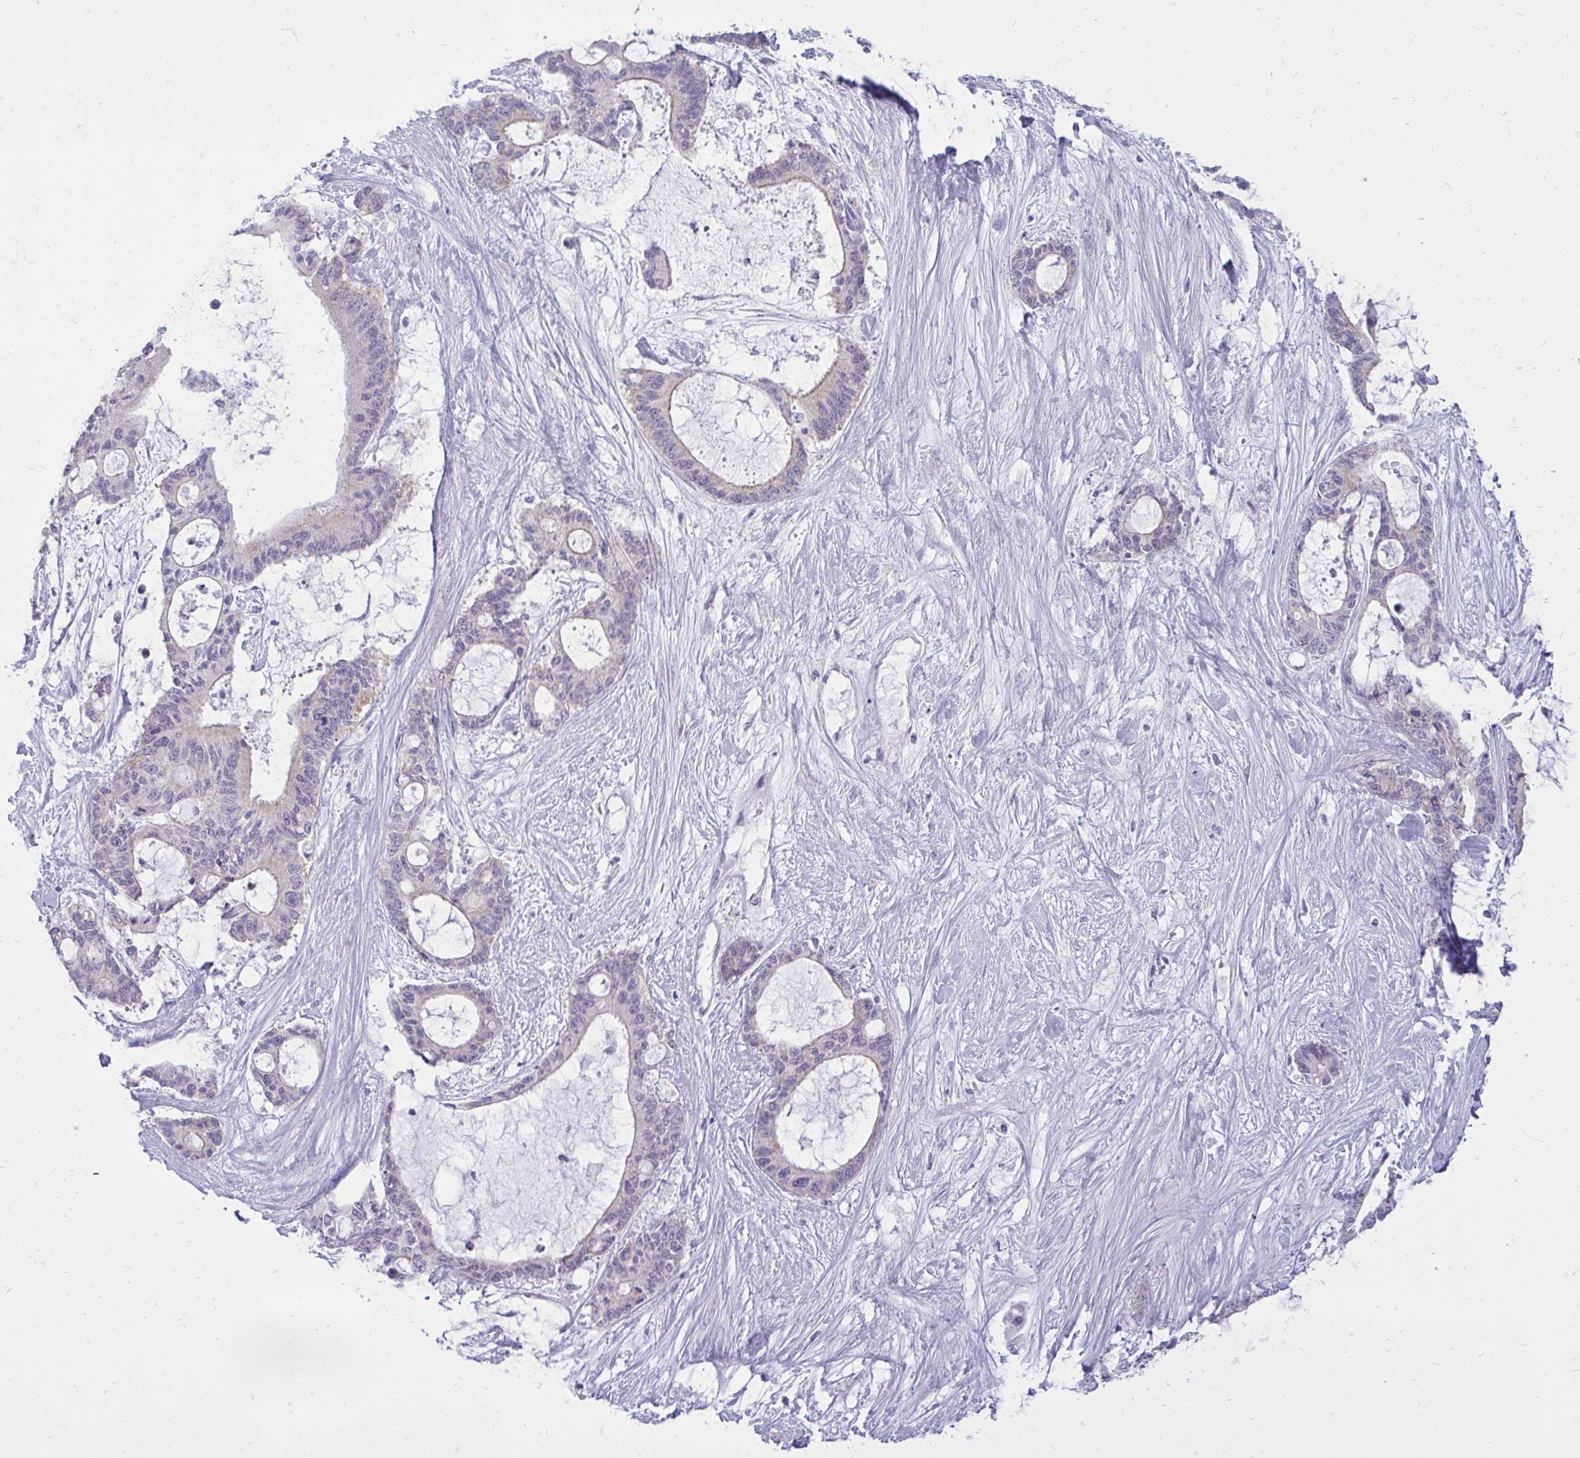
{"staining": {"intensity": "weak", "quantity": "<25%", "location": "cytoplasmic/membranous"}, "tissue": "liver cancer", "cell_type": "Tumor cells", "image_type": "cancer", "snomed": [{"axis": "morphology", "description": "Normal tissue, NOS"}, {"axis": "morphology", "description": "Cholangiocarcinoma"}, {"axis": "topography", "description": "Liver"}, {"axis": "topography", "description": "Peripheral nerve tissue"}], "caption": "Immunohistochemistry histopathology image of neoplastic tissue: human liver cancer stained with DAB (3,3'-diaminobenzidine) shows no significant protein staining in tumor cells.", "gene": "SPTBN2", "patient": {"sex": "female", "age": 73}}